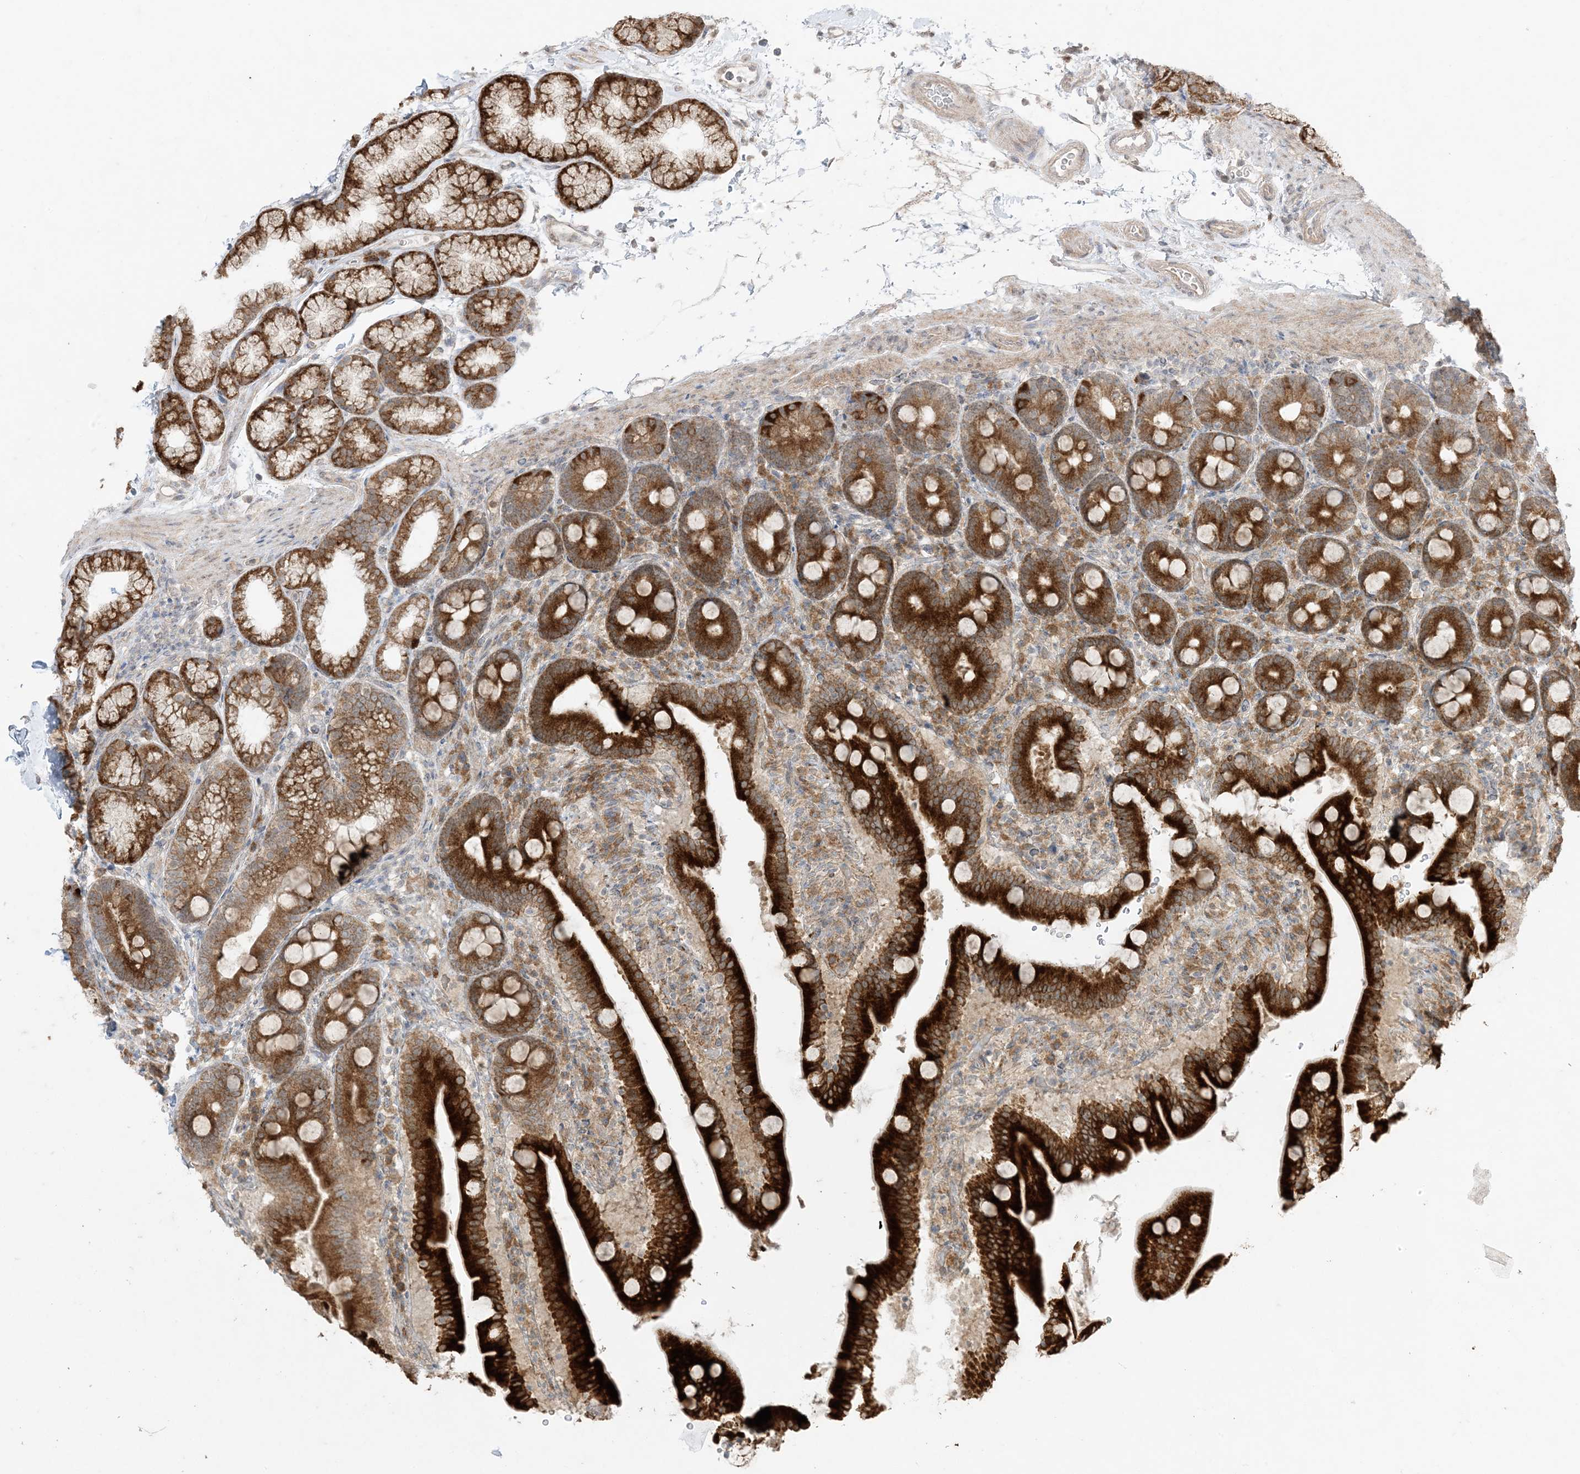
{"staining": {"intensity": "strong", "quantity": ">75%", "location": "cytoplasmic/membranous"}, "tissue": "duodenum", "cell_type": "Glandular cells", "image_type": "normal", "snomed": [{"axis": "morphology", "description": "Normal tissue, NOS"}, {"axis": "topography", "description": "Duodenum"}], "caption": "This micrograph exhibits IHC staining of benign duodenum, with high strong cytoplasmic/membranous expression in about >75% of glandular cells.", "gene": "ODC1", "patient": {"sex": "male", "age": 54}}